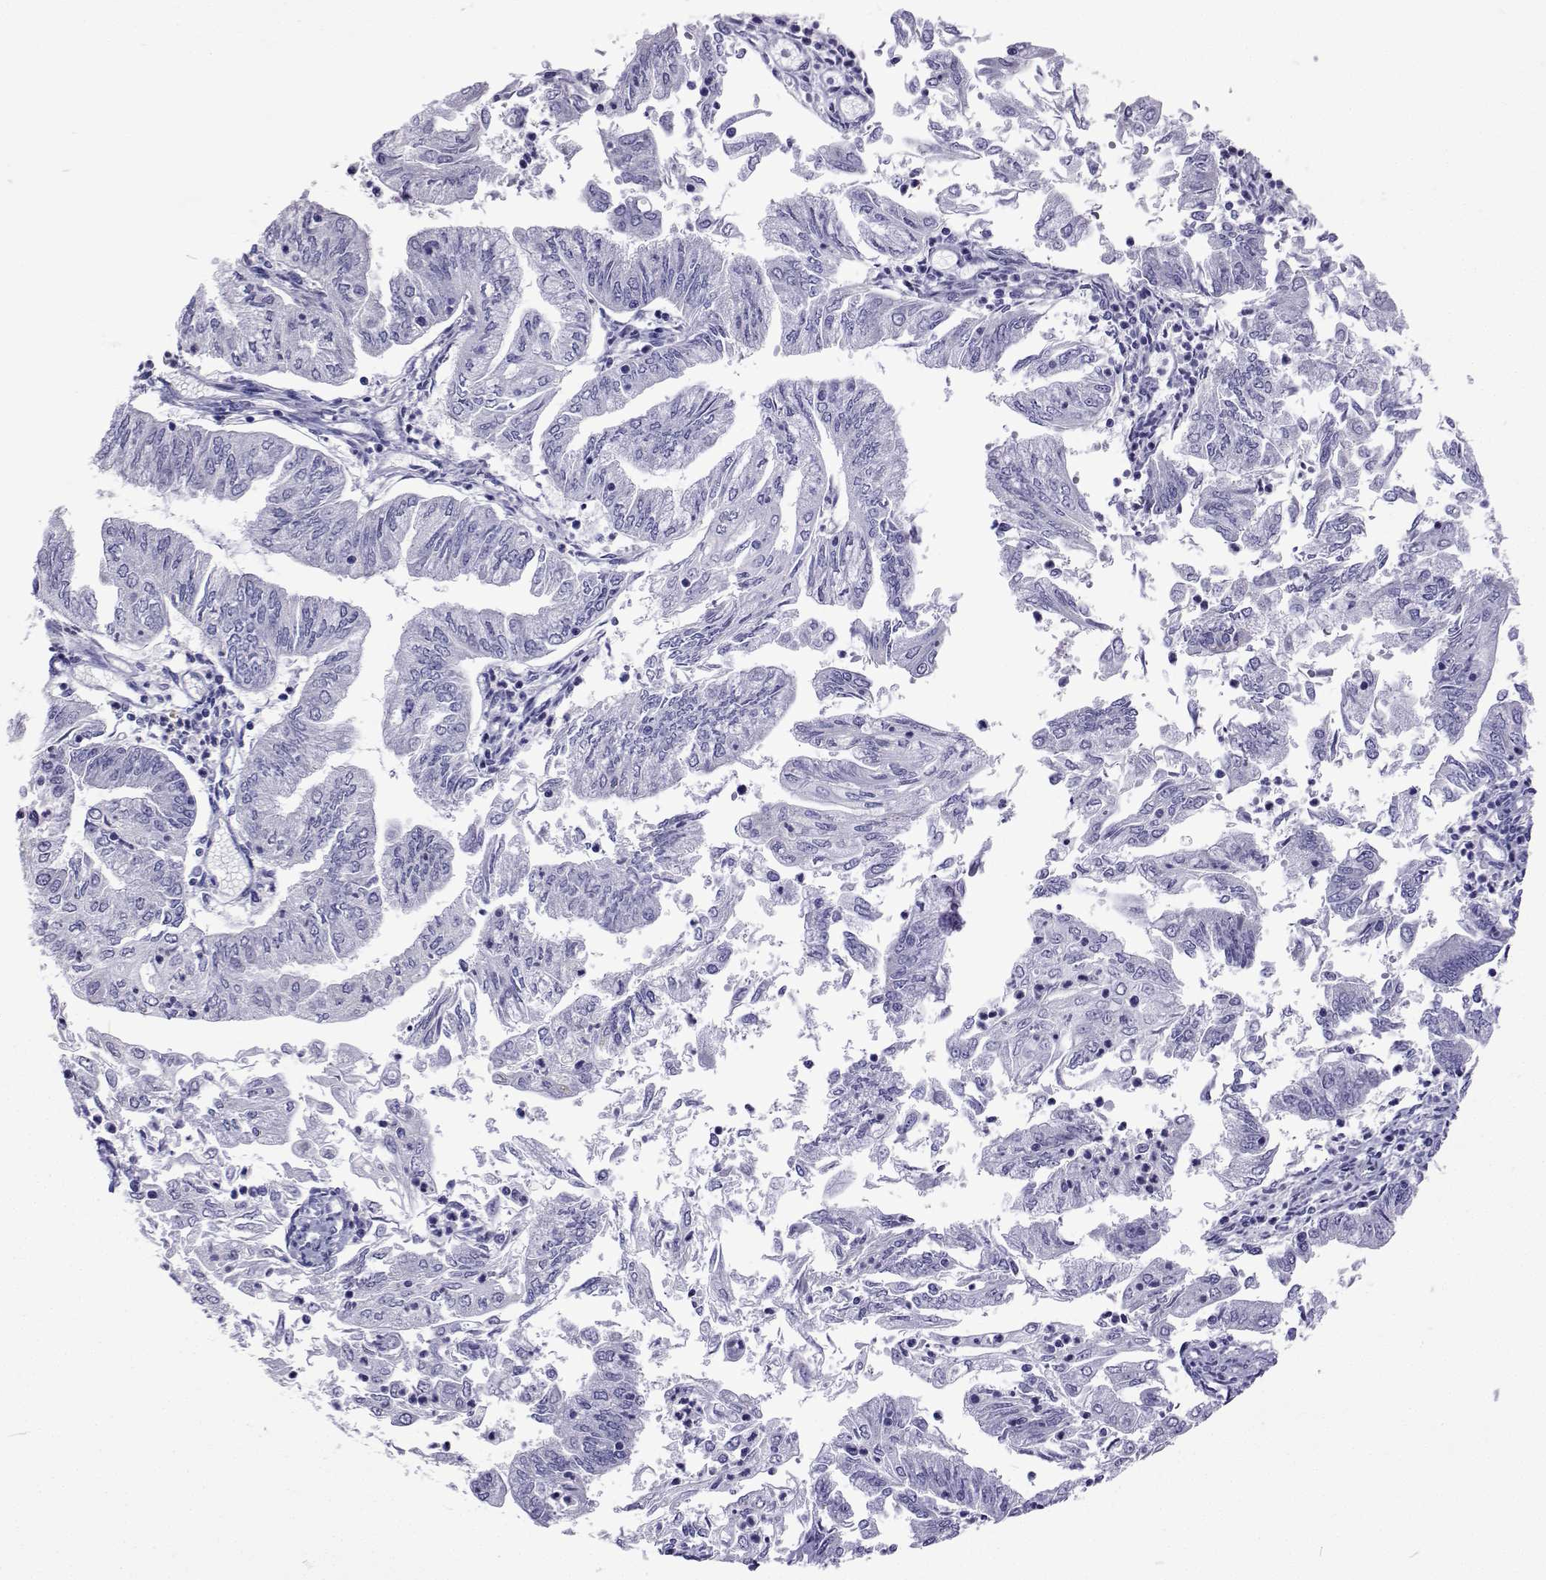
{"staining": {"intensity": "negative", "quantity": "none", "location": "none"}, "tissue": "endometrial cancer", "cell_type": "Tumor cells", "image_type": "cancer", "snomed": [{"axis": "morphology", "description": "Adenocarcinoma, NOS"}, {"axis": "topography", "description": "Endometrium"}], "caption": "This is an immunohistochemistry (IHC) micrograph of endometrial cancer (adenocarcinoma). There is no staining in tumor cells.", "gene": "UMODL1", "patient": {"sex": "female", "age": 55}}